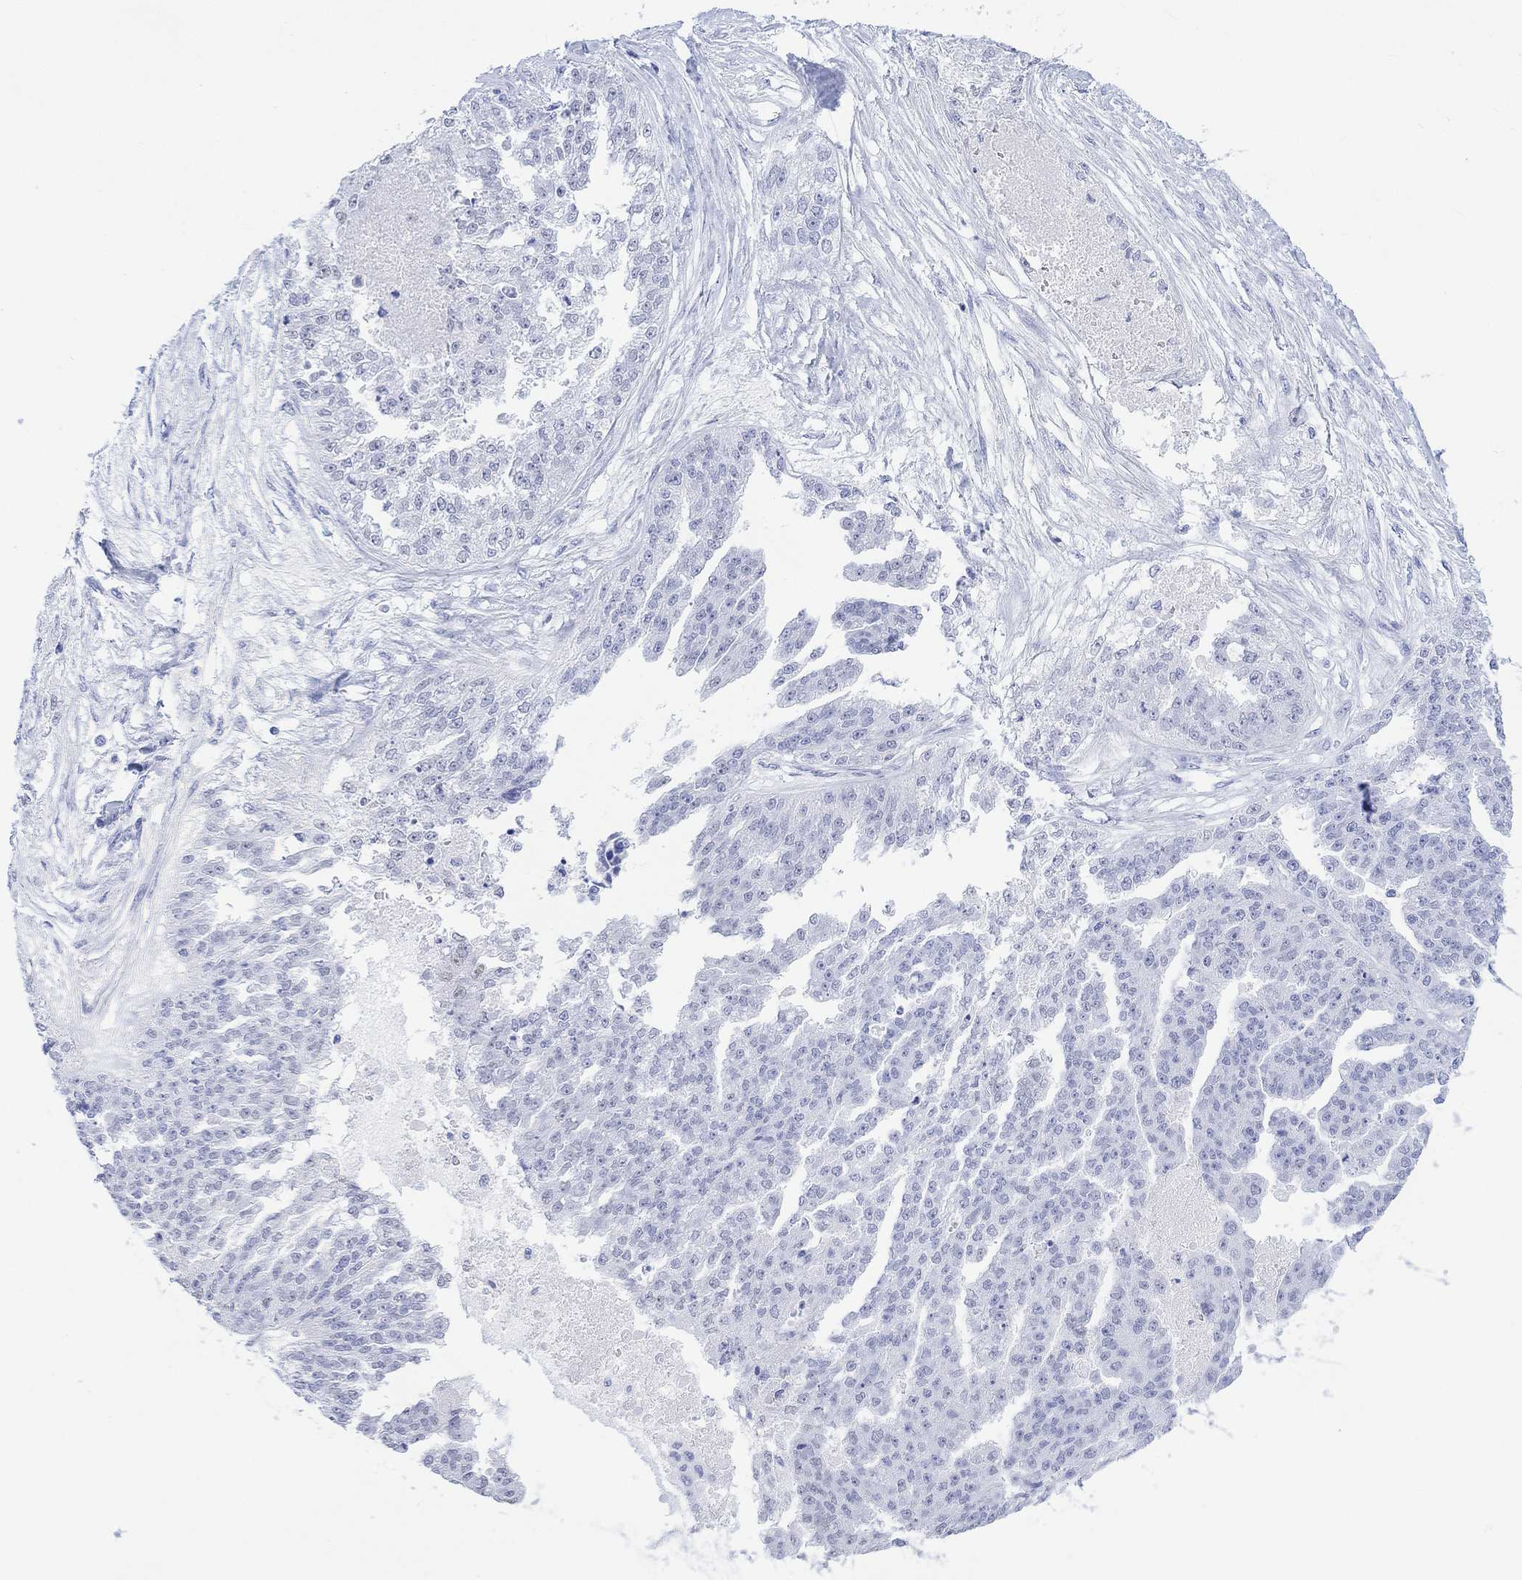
{"staining": {"intensity": "negative", "quantity": "none", "location": "none"}, "tissue": "ovarian cancer", "cell_type": "Tumor cells", "image_type": "cancer", "snomed": [{"axis": "morphology", "description": "Cystadenocarcinoma, serous, NOS"}, {"axis": "topography", "description": "Ovary"}], "caption": "Immunohistochemistry photomicrograph of neoplastic tissue: human ovarian cancer (serous cystadenocarcinoma) stained with DAB (3,3'-diaminobenzidine) exhibits no significant protein expression in tumor cells.", "gene": "CELF4", "patient": {"sex": "female", "age": 58}}